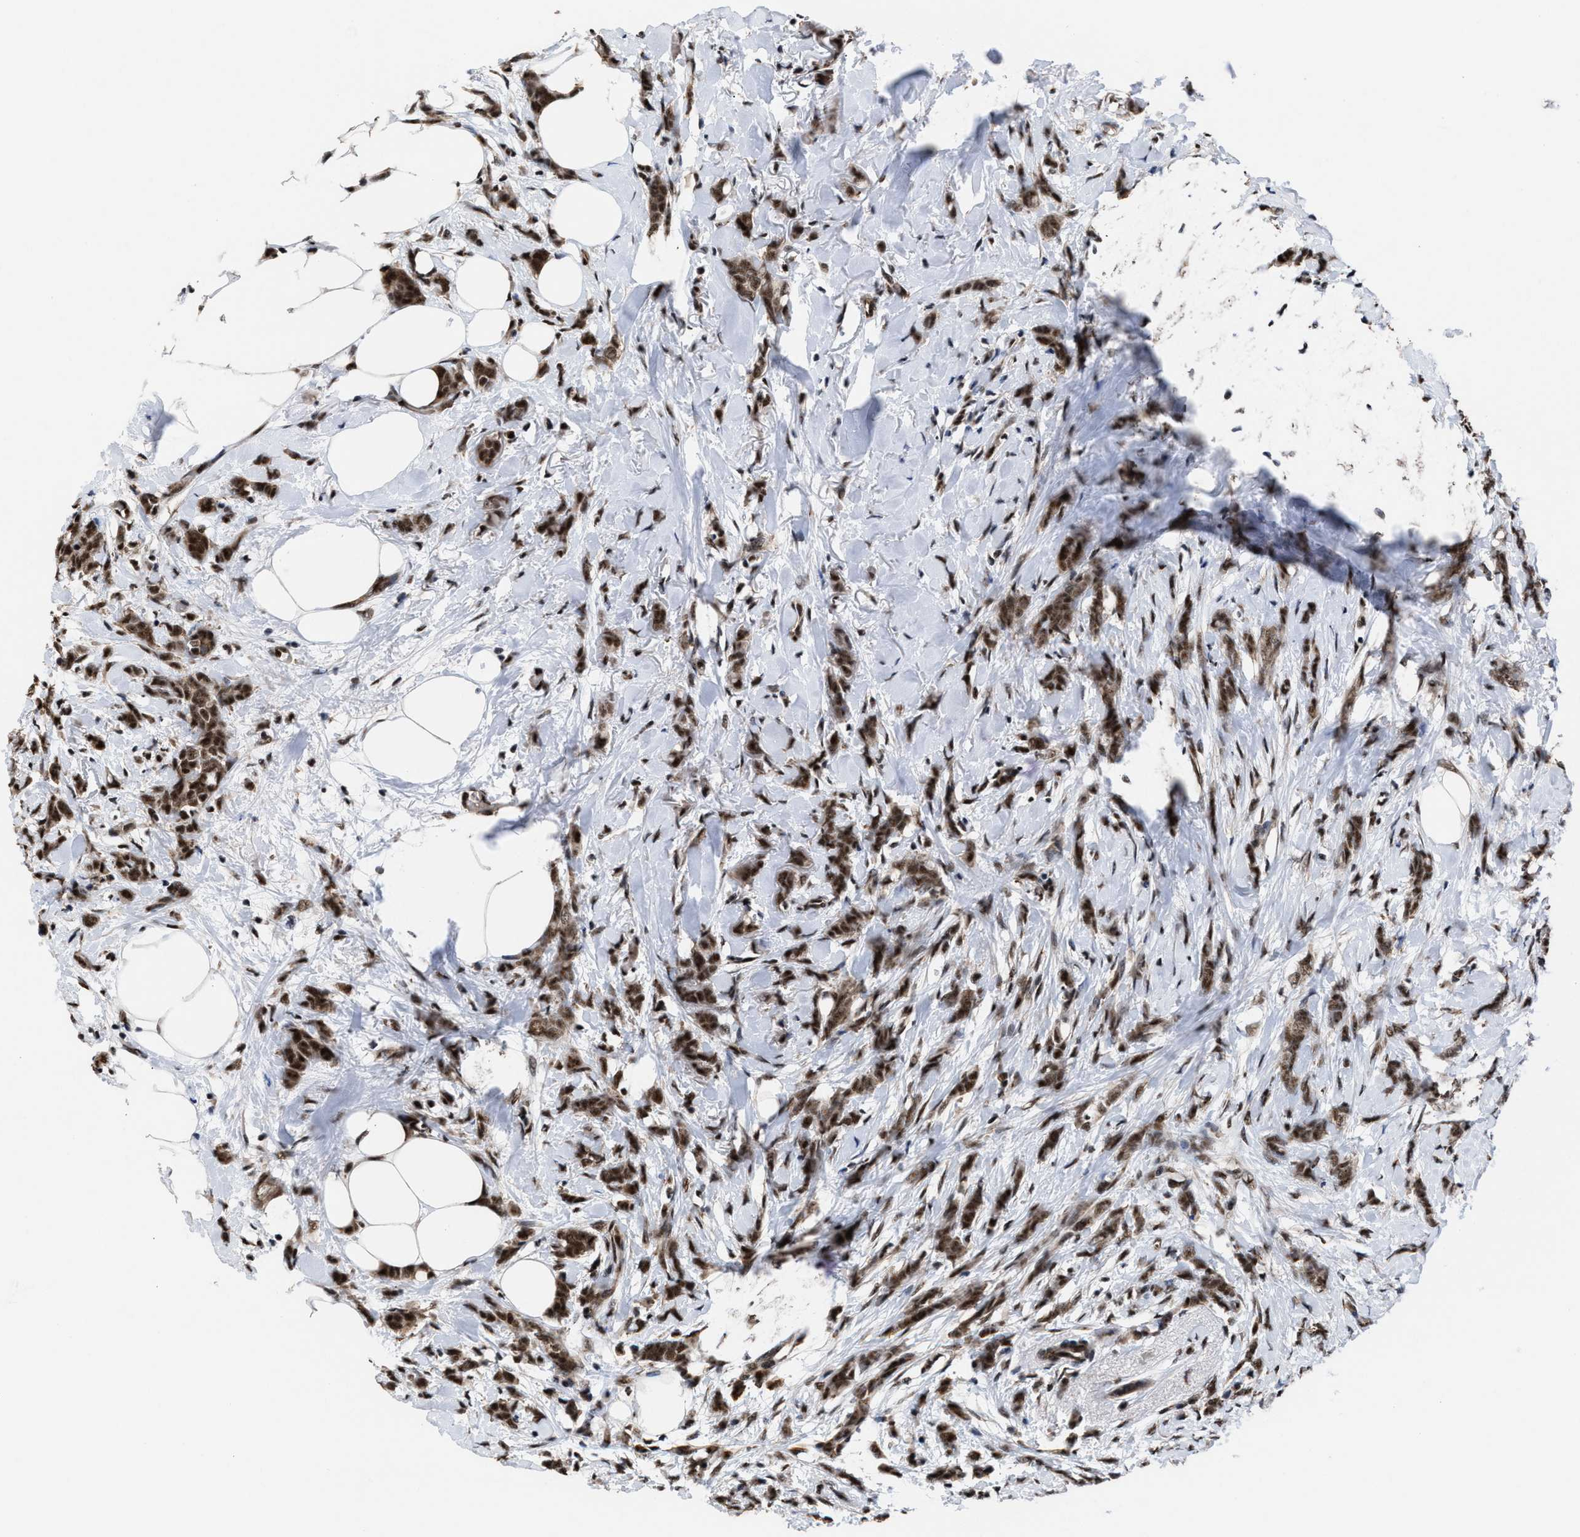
{"staining": {"intensity": "strong", "quantity": ">75%", "location": "cytoplasmic/membranous,nuclear"}, "tissue": "breast cancer", "cell_type": "Tumor cells", "image_type": "cancer", "snomed": [{"axis": "morphology", "description": "Lobular carcinoma, in situ"}, {"axis": "morphology", "description": "Lobular carcinoma"}, {"axis": "topography", "description": "Breast"}], "caption": "Protein expression analysis of human breast cancer reveals strong cytoplasmic/membranous and nuclear expression in about >75% of tumor cells.", "gene": "EIF4A3", "patient": {"sex": "female", "age": 41}}